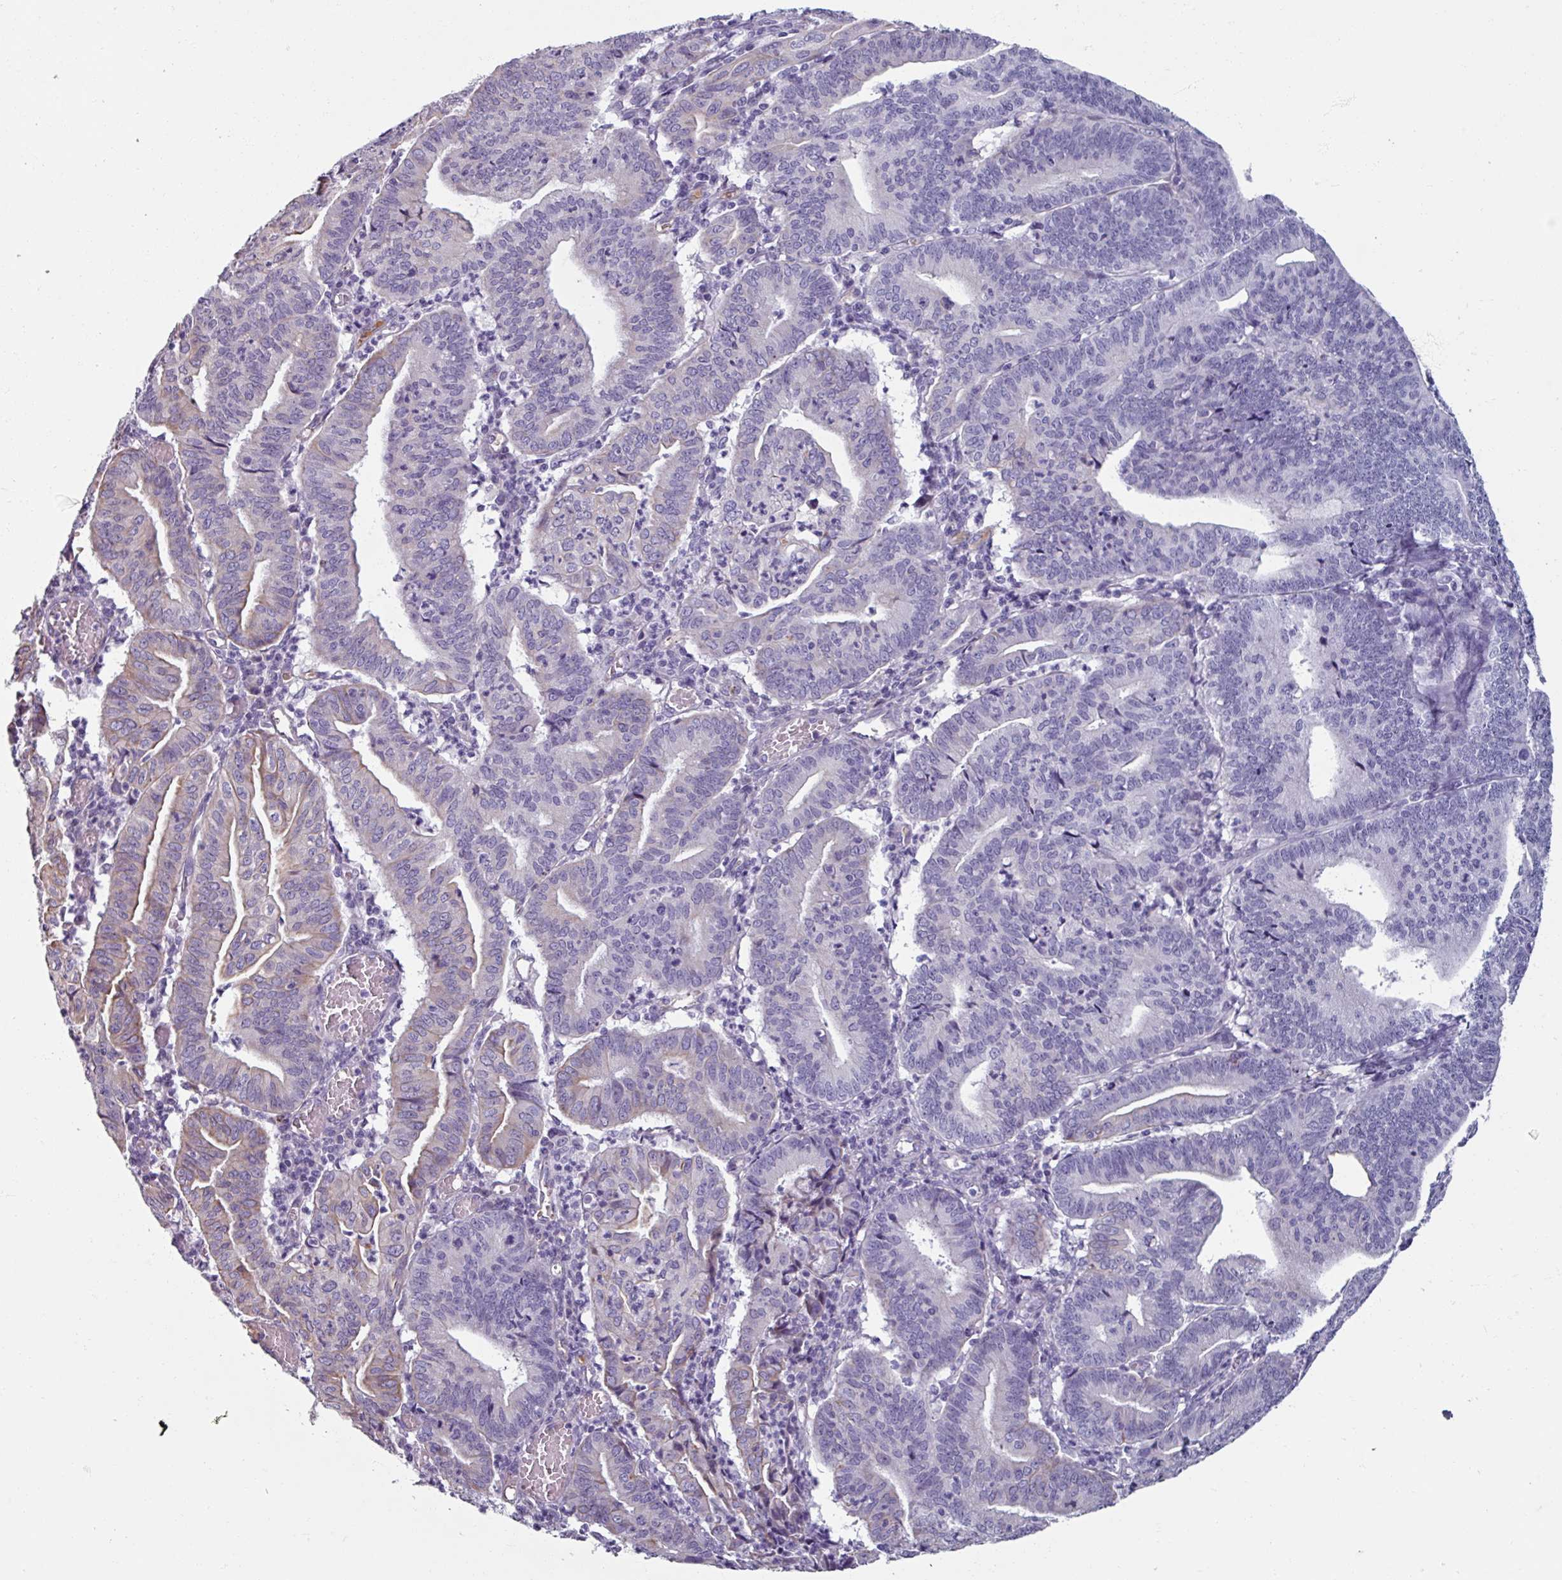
{"staining": {"intensity": "weak", "quantity": "<25%", "location": "cytoplasmic/membranous"}, "tissue": "endometrial cancer", "cell_type": "Tumor cells", "image_type": "cancer", "snomed": [{"axis": "morphology", "description": "Adenocarcinoma, NOS"}, {"axis": "topography", "description": "Endometrium"}], "caption": "Photomicrograph shows no protein positivity in tumor cells of adenocarcinoma (endometrial) tissue.", "gene": "SPESP1", "patient": {"sex": "female", "age": 60}}